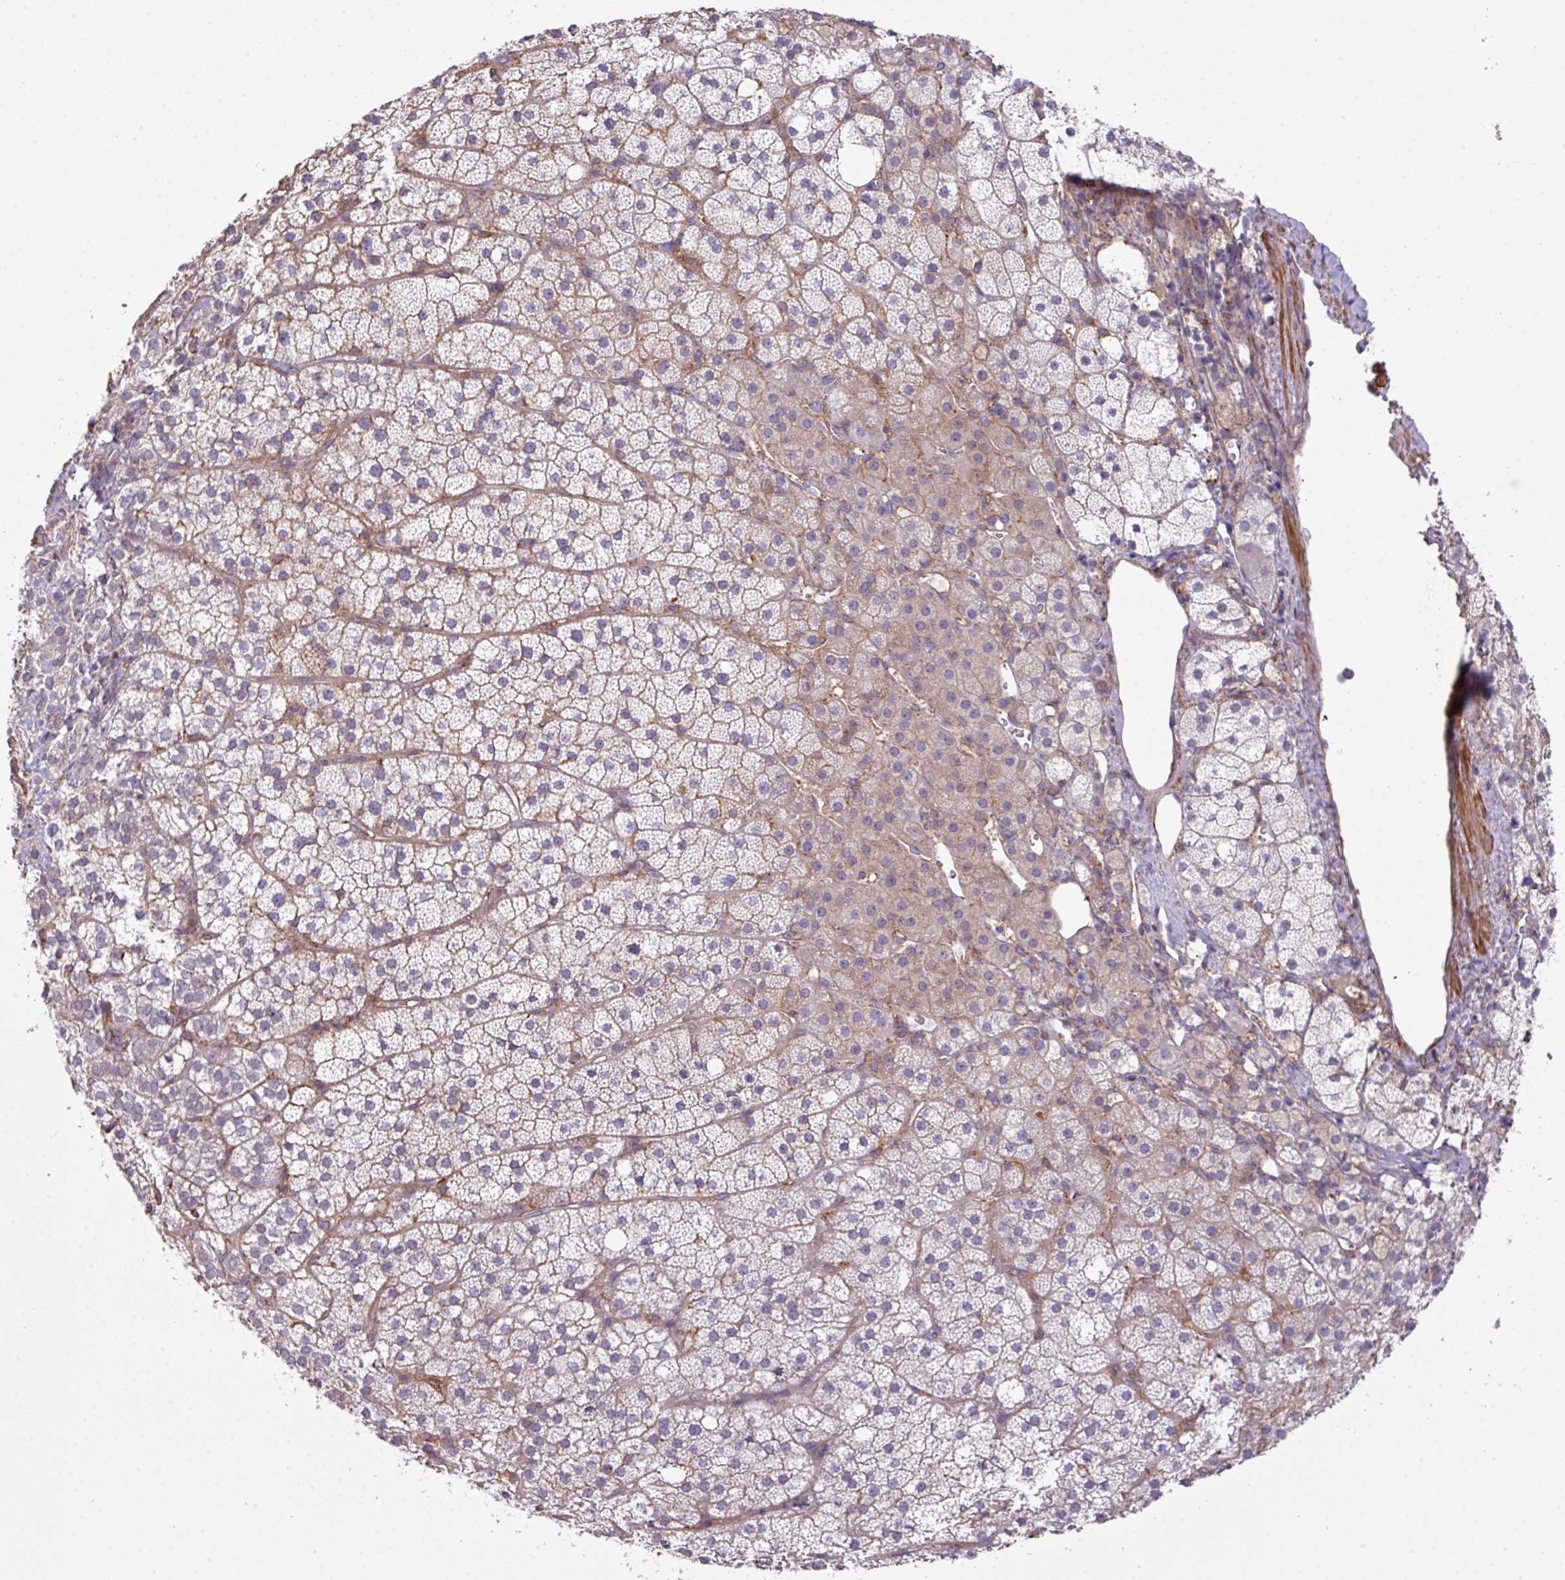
{"staining": {"intensity": "weak", "quantity": "<25%", "location": "cytoplasmic/membranous"}, "tissue": "adrenal gland", "cell_type": "Glandular cells", "image_type": "normal", "snomed": [{"axis": "morphology", "description": "Normal tissue, NOS"}, {"axis": "topography", "description": "Adrenal gland"}], "caption": "Immunohistochemistry (IHC) photomicrograph of unremarkable adrenal gland stained for a protein (brown), which displays no expression in glandular cells.", "gene": "LRRC41", "patient": {"sex": "male", "age": 53}}